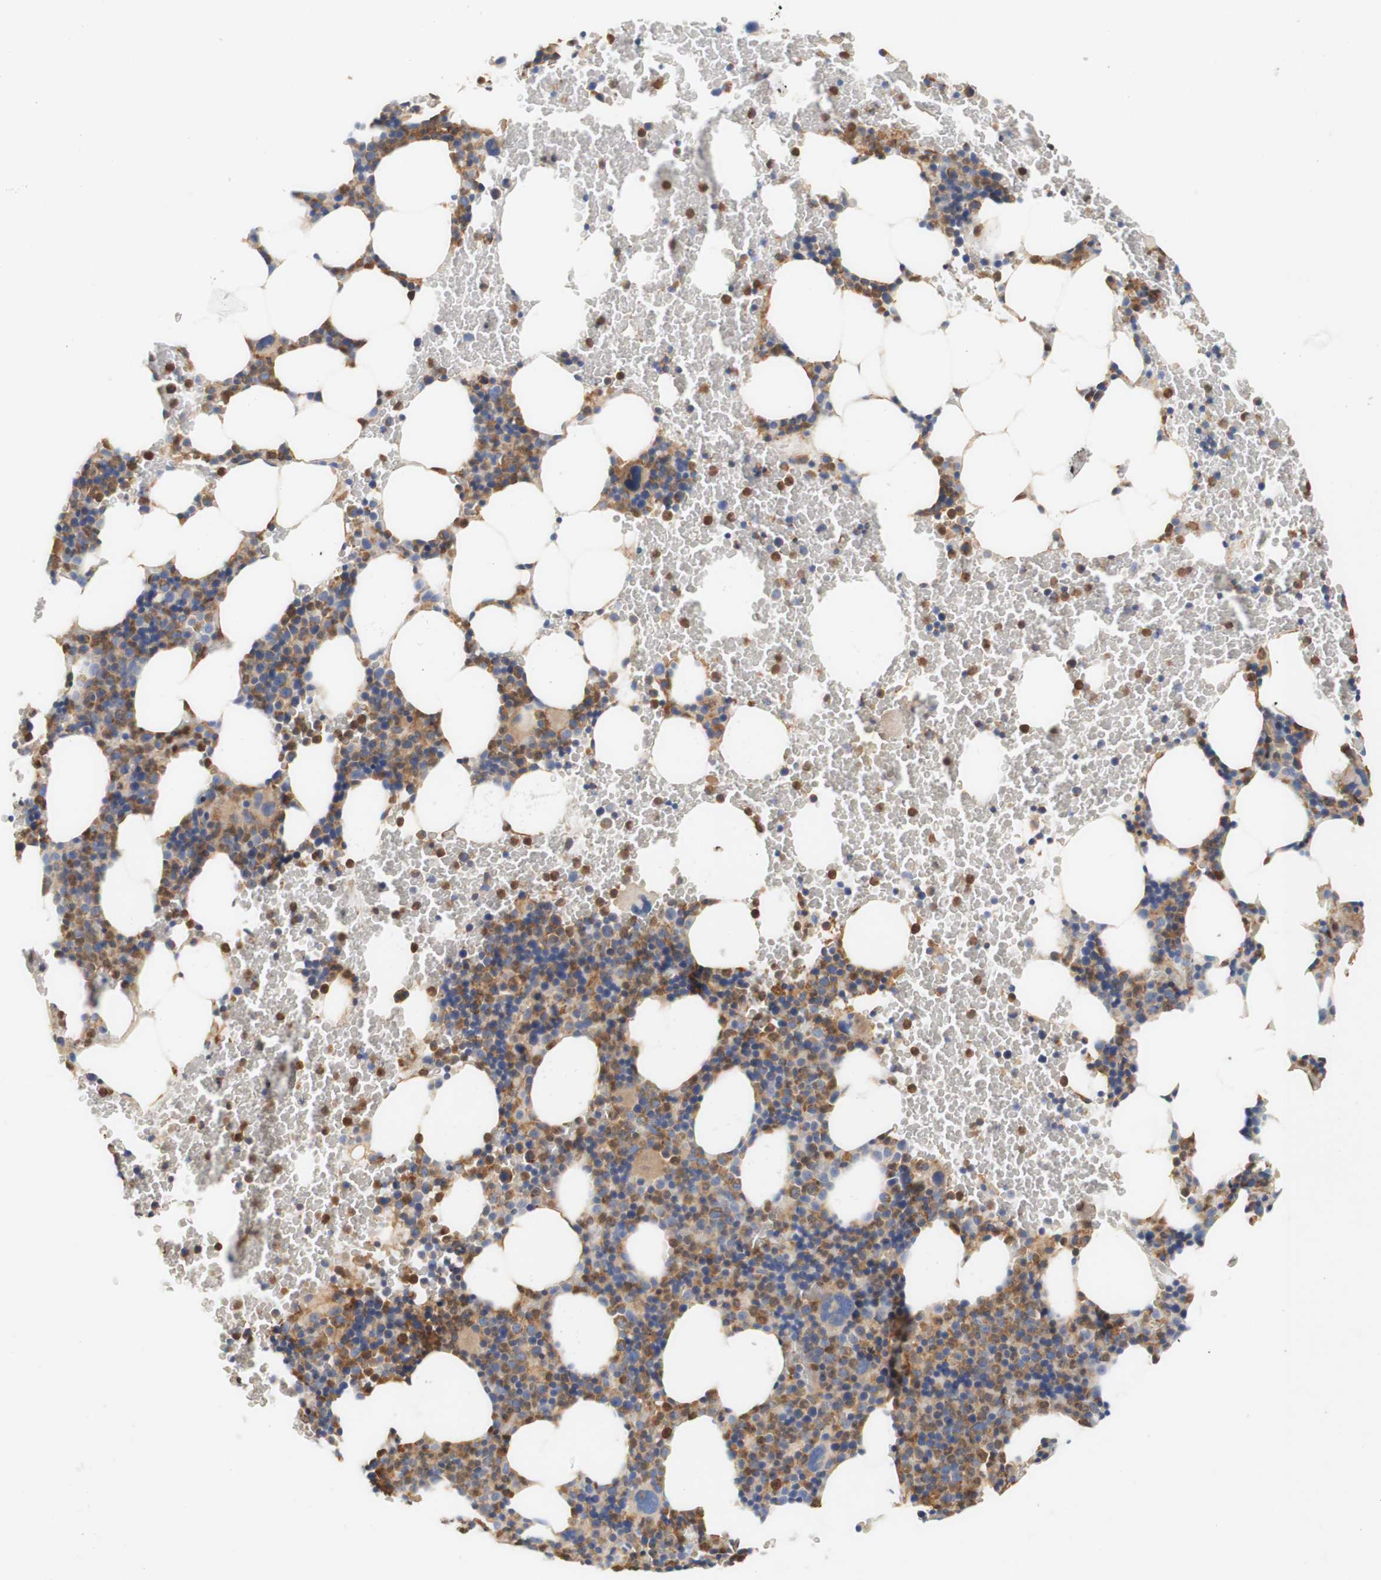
{"staining": {"intensity": "moderate", "quantity": "25%-75%", "location": "cytoplasmic/membranous"}, "tissue": "bone marrow", "cell_type": "Hematopoietic cells", "image_type": "normal", "snomed": [{"axis": "morphology", "description": "Normal tissue, NOS"}, {"axis": "morphology", "description": "Inflammation, NOS"}, {"axis": "topography", "description": "Bone marrow"}], "caption": "This photomicrograph demonstrates immunohistochemistry (IHC) staining of unremarkable human bone marrow, with medium moderate cytoplasmic/membranous positivity in approximately 25%-75% of hematopoietic cells.", "gene": "PCDH7", "patient": {"sex": "female", "age": 70}}